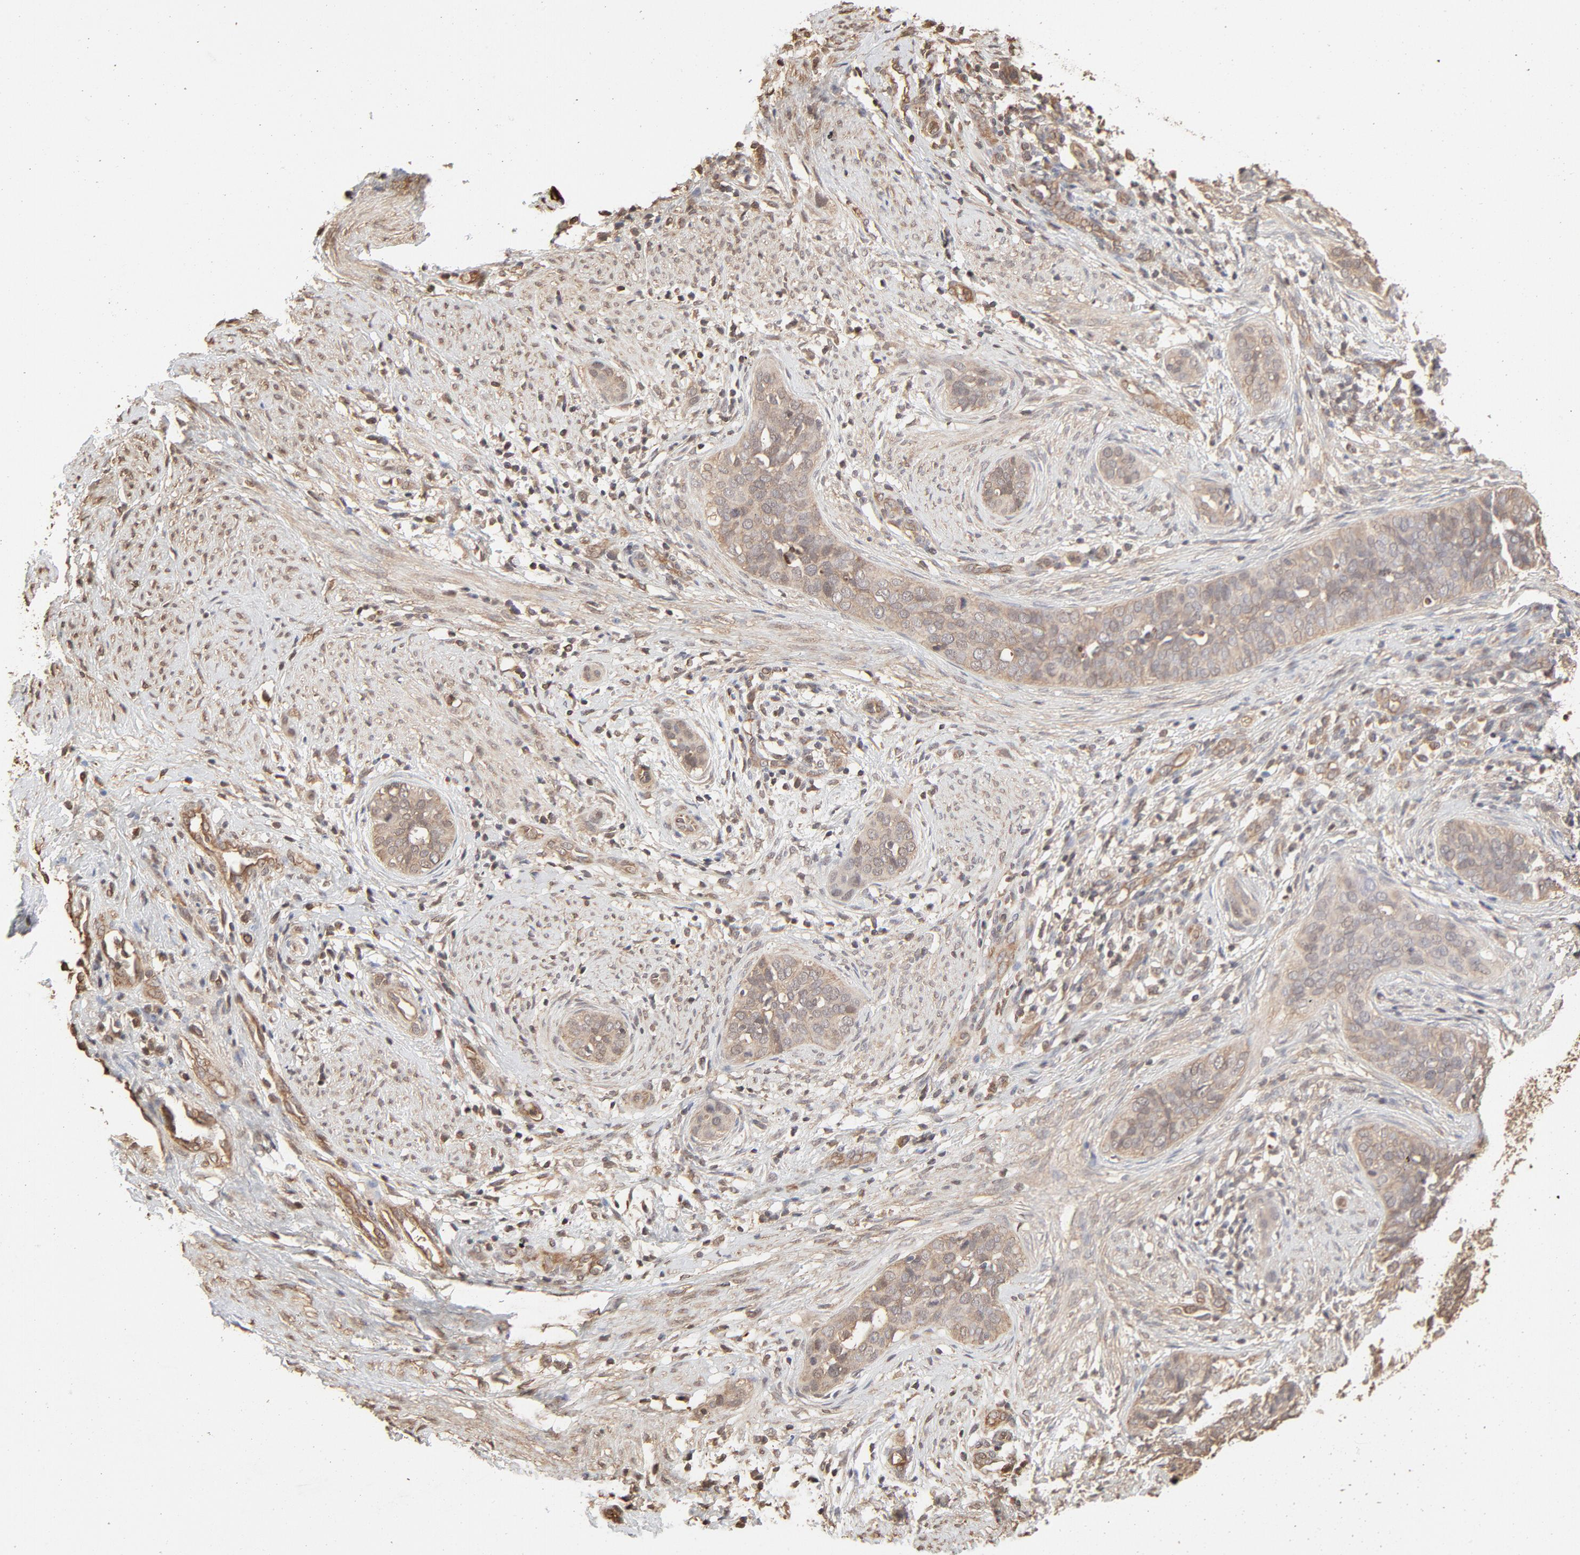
{"staining": {"intensity": "weak", "quantity": ">75%", "location": "cytoplasmic/membranous"}, "tissue": "cervical cancer", "cell_type": "Tumor cells", "image_type": "cancer", "snomed": [{"axis": "morphology", "description": "Squamous cell carcinoma, NOS"}, {"axis": "topography", "description": "Cervix"}], "caption": "Immunohistochemistry photomicrograph of human cervical cancer (squamous cell carcinoma) stained for a protein (brown), which reveals low levels of weak cytoplasmic/membranous expression in approximately >75% of tumor cells.", "gene": "PPP2CA", "patient": {"sex": "female", "age": 31}}